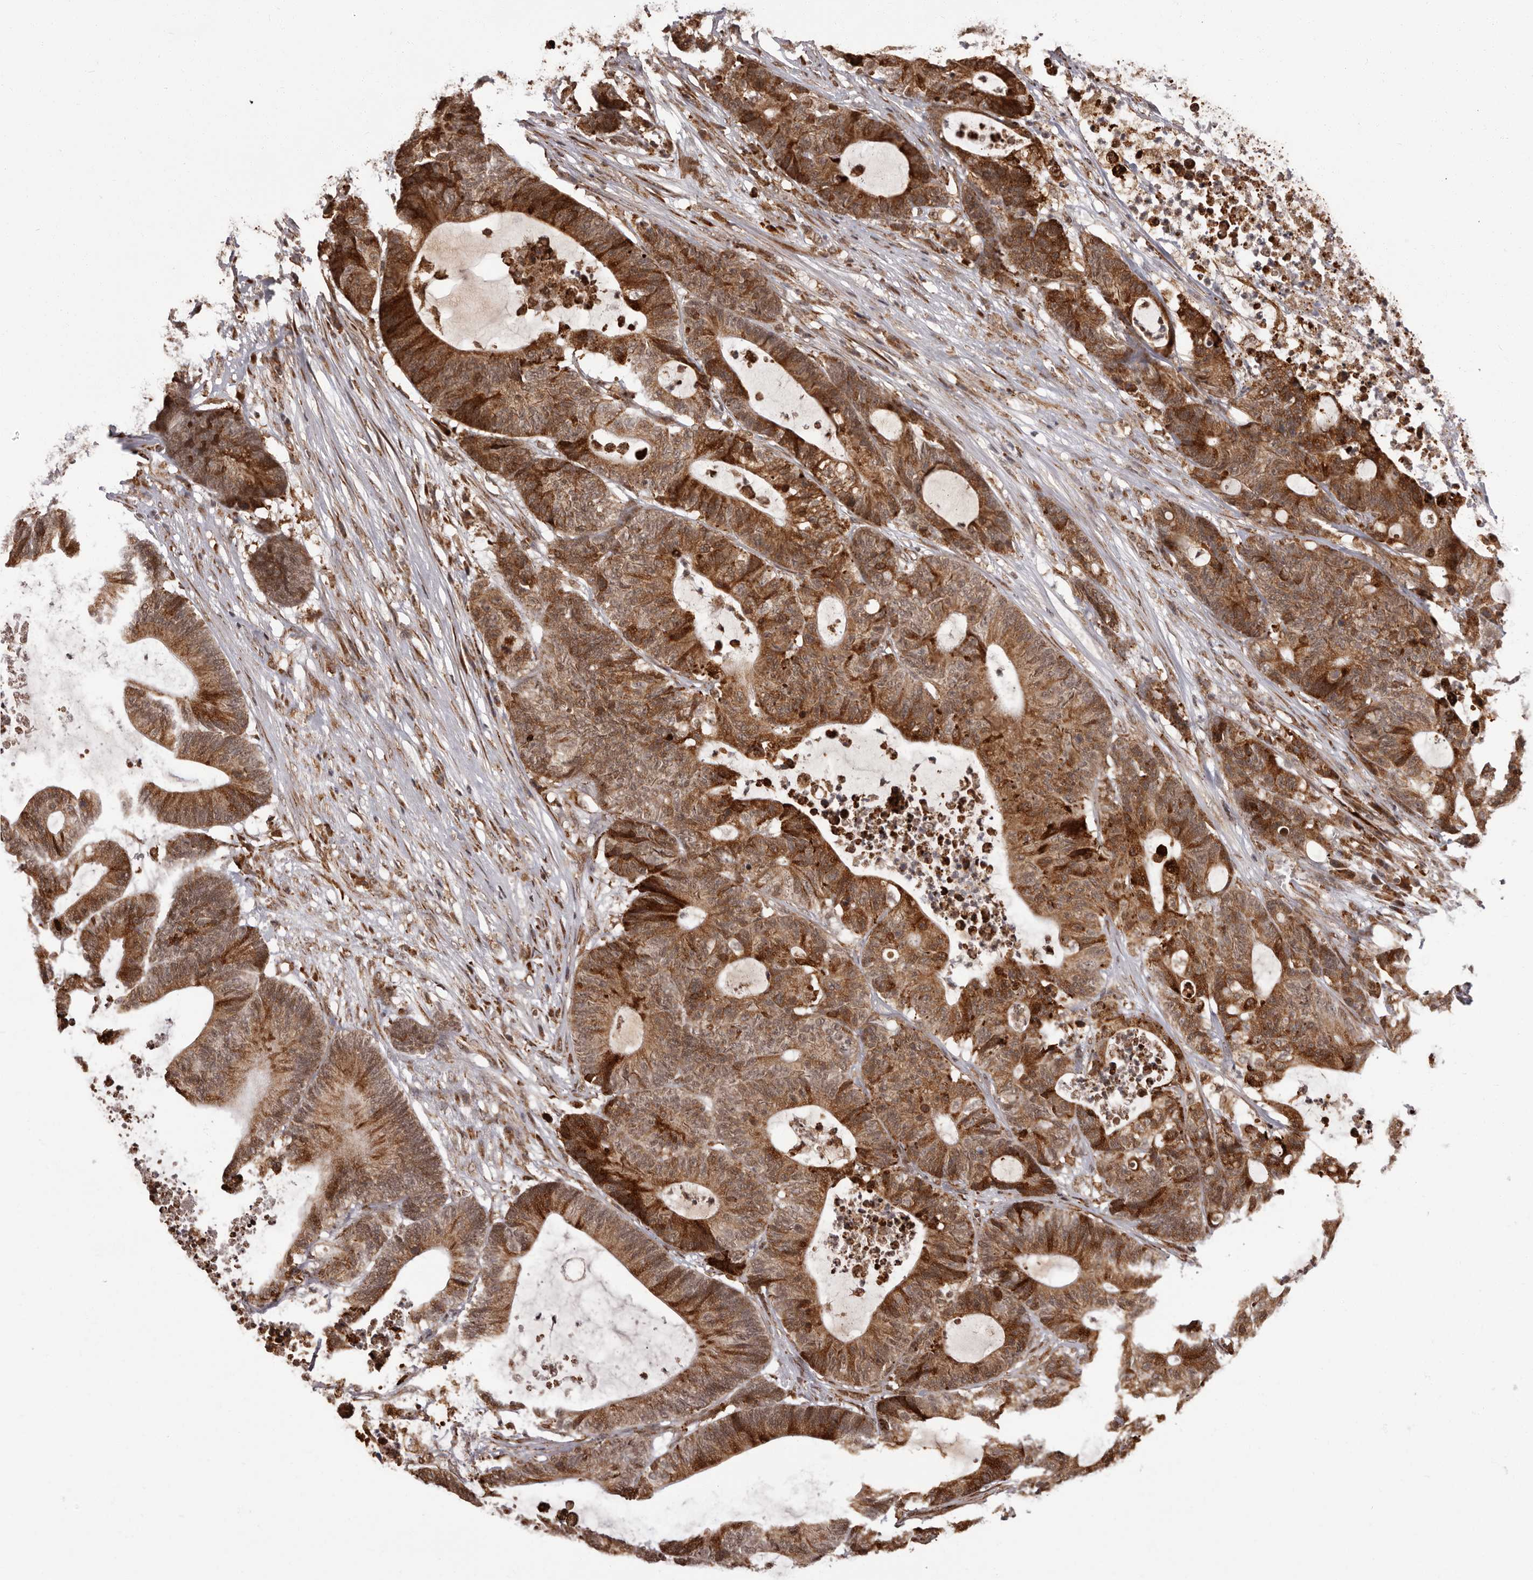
{"staining": {"intensity": "moderate", "quantity": ">75%", "location": "cytoplasmic/membranous"}, "tissue": "colorectal cancer", "cell_type": "Tumor cells", "image_type": "cancer", "snomed": [{"axis": "morphology", "description": "Adenocarcinoma, NOS"}, {"axis": "topography", "description": "Colon"}], "caption": "This histopathology image shows immunohistochemistry staining of colorectal adenocarcinoma, with medium moderate cytoplasmic/membranous expression in approximately >75% of tumor cells.", "gene": "IL32", "patient": {"sex": "female", "age": 84}}